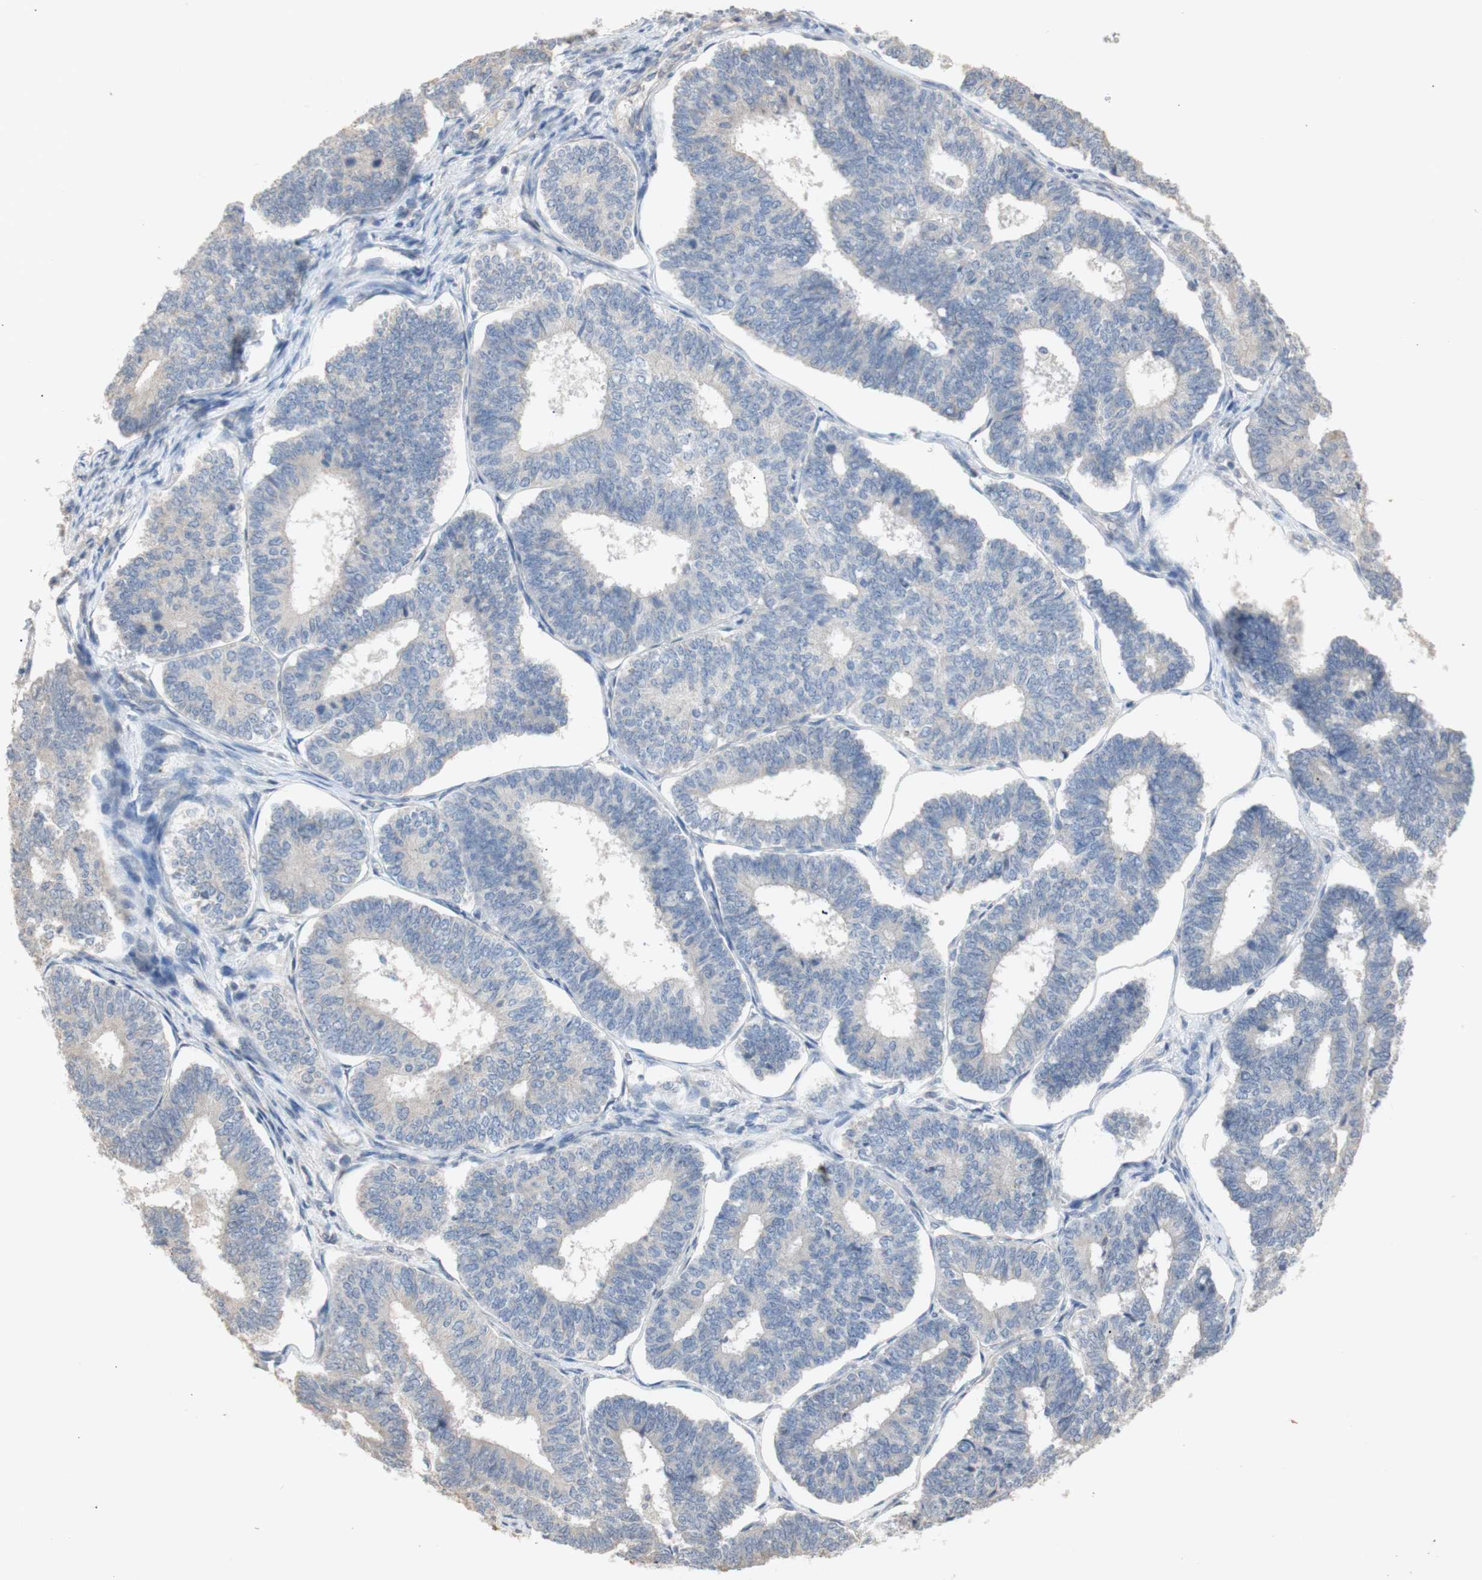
{"staining": {"intensity": "negative", "quantity": "none", "location": "none"}, "tissue": "endometrial cancer", "cell_type": "Tumor cells", "image_type": "cancer", "snomed": [{"axis": "morphology", "description": "Adenocarcinoma, NOS"}, {"axis": "topography", "description": "Endometrium"}], "caption": "This is a histopathology image of immunohistochemistry staining of endometrial cancer (adenocarcinoma), which shows no positivity in tumor cells. (DAB immunohistochemistry visualized using brightfield microscopy, high magnification).", "gene": "FOSB", "patient": {"sex": "female", "age": 70}}